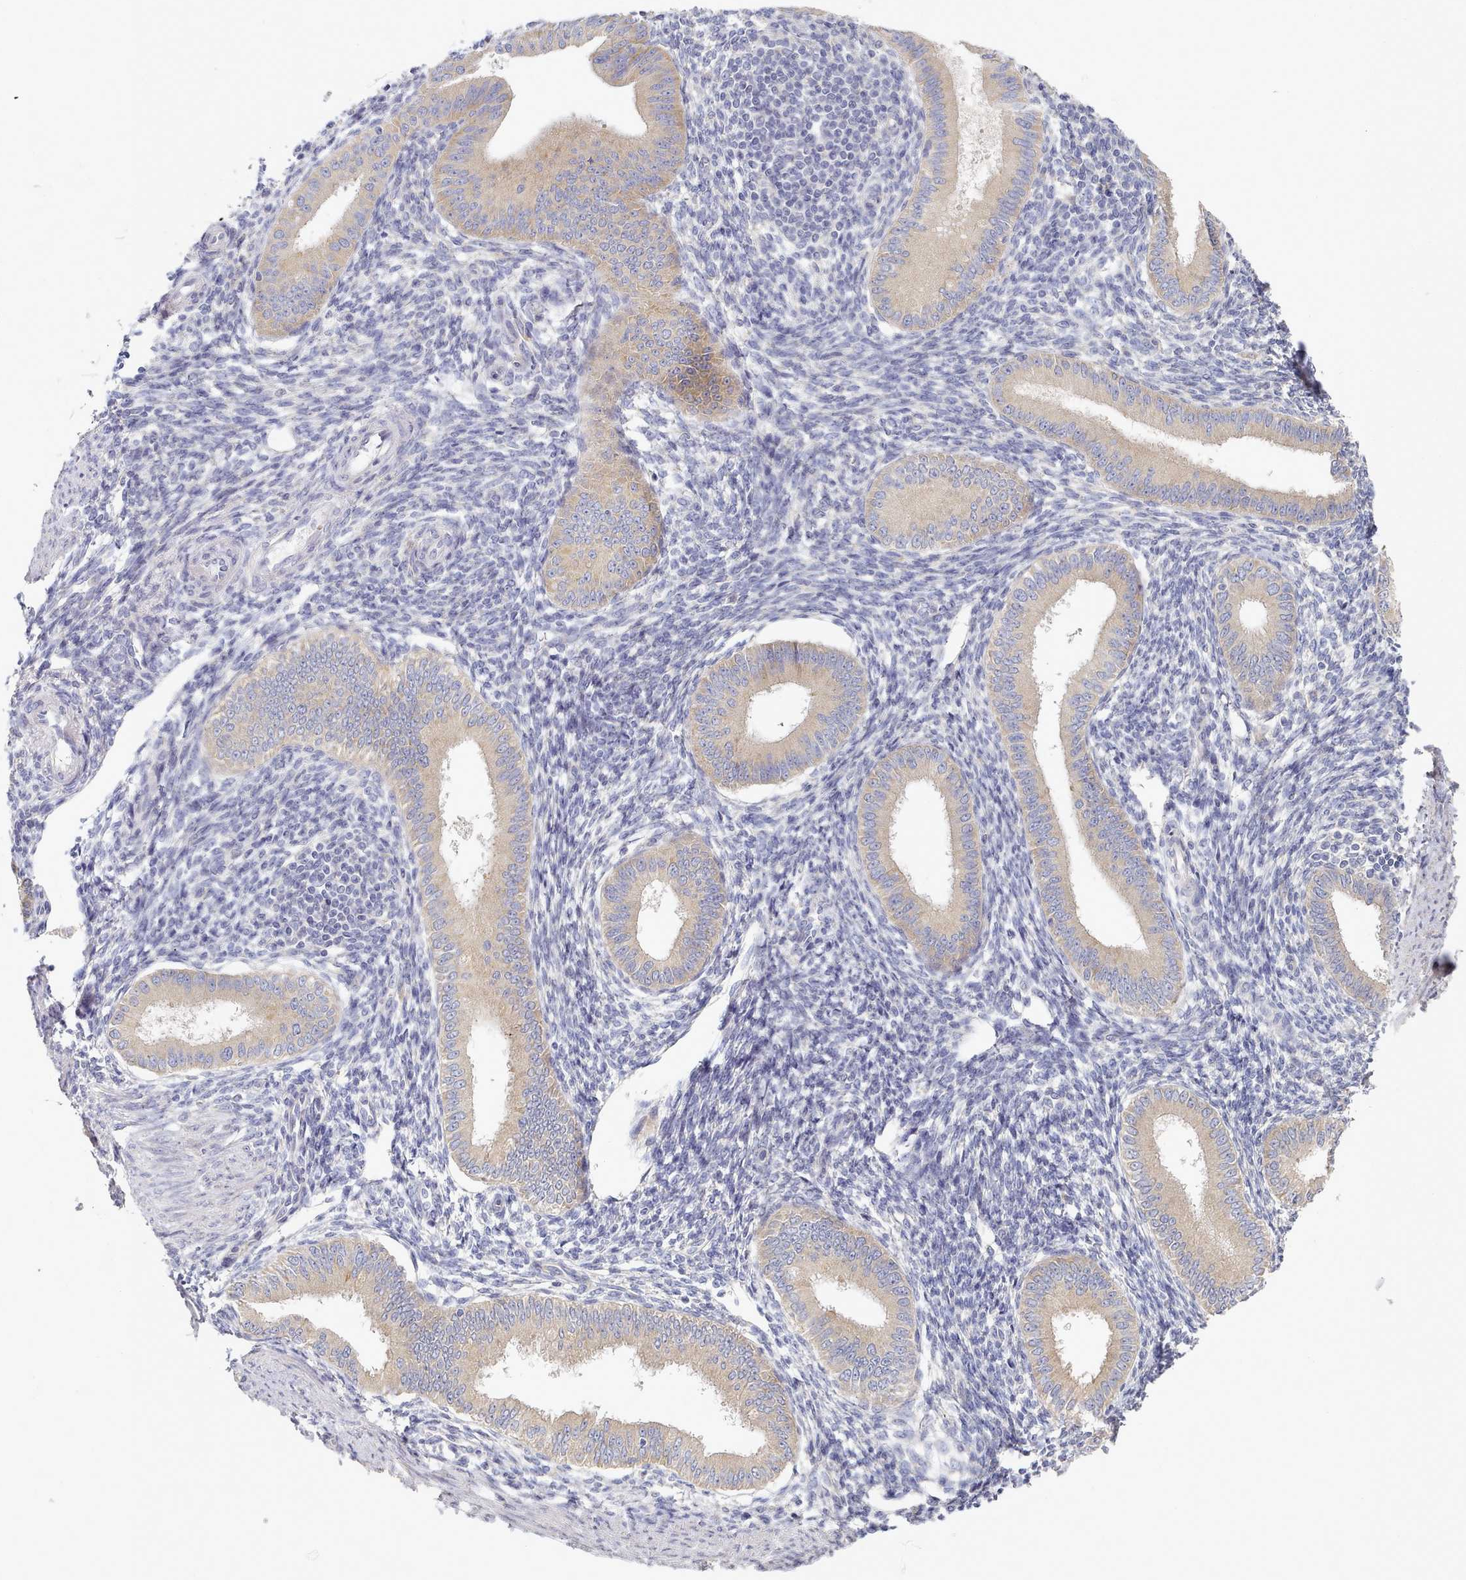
{"staining": {"intensity": "weak", "quantity": "25%-75%", "location": "cytoplasmic/membranous"}, "tissue": "endometrium", "cell_type": "Cells in endometrial stroma", "image_type": "normal", "snomed": [{"axis": "morphology", "description": "Normal tissue, NOS"}, {"axis": "topography", "description": "Uterus"}, {"axis": "topography", "description": "Endometrium"}], "caption": "High-magnification brightfield microscopy of normal endometrium stained with DAB (3,3'-diaminobenzidine) (brown) and counterstained with hematoxylin (blue). cells in endometrial stroma exhibit weak cytoplasmic/membranous expression is identified in approximately25%-75% of cells. The staining was performed using DAB (3,3'-diaminobenzidine), with brown indicating positive protein expression. Nuclei are stained blue with hematoxylin.", "gene": "TYW1B", "patient": {"sex": "female", "age": 48}}